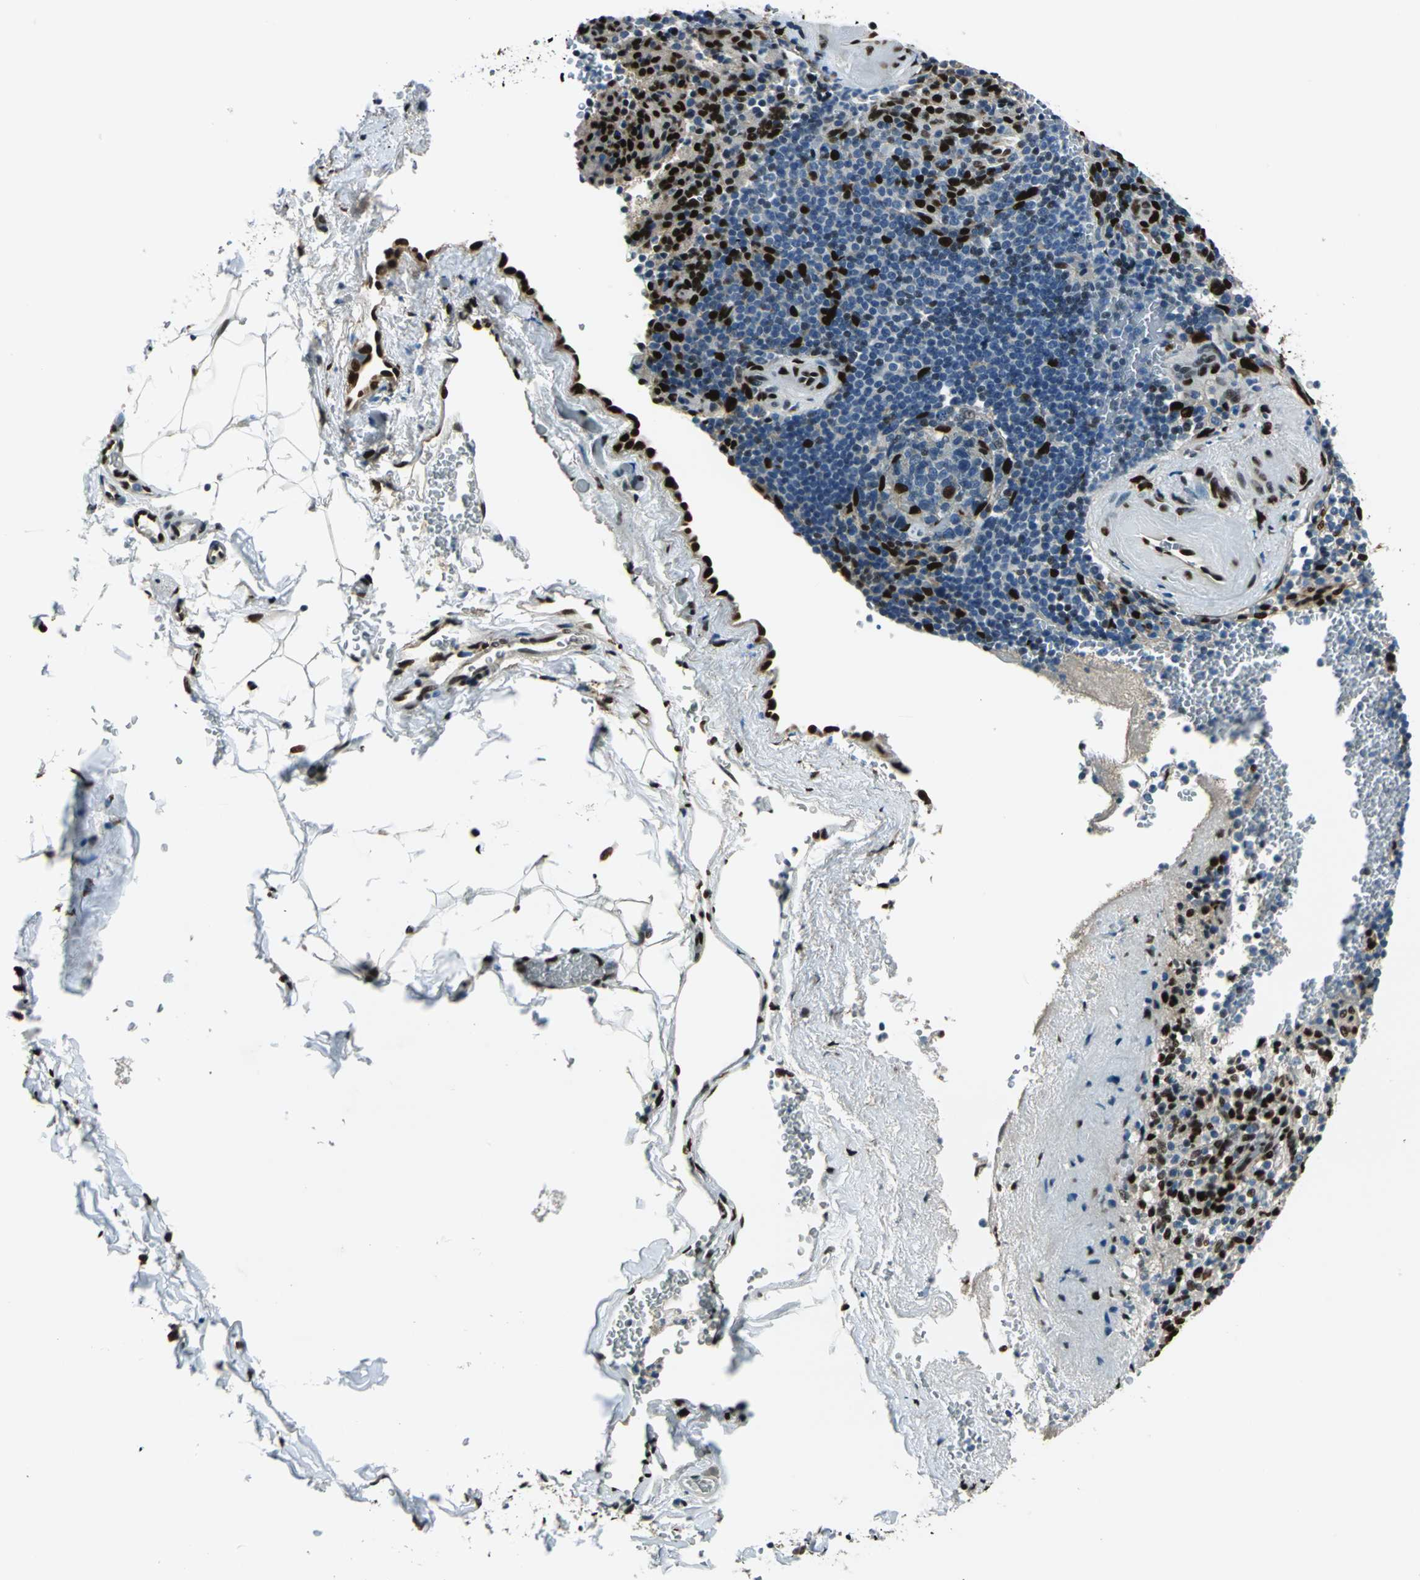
{"staining": {"intensity": "strong", "quantity": "<25%", "location": "nuclear"}, "tissue": "spleen", "cell_type": "Cells in red pulp", "image_type": "normal", "snomed": [{"axis": "morphology", "description": "Normal tissue, NOS"}, {"axis": "topography", "description": "Spleen"}], "caption": "Brown immunohistochemical staining in normal human spleen reveals strong nuclear staining in approximately <25% of cells in red pulp.", "gene": "NFIA", "patient": {"sex": "female", "age": 74}}